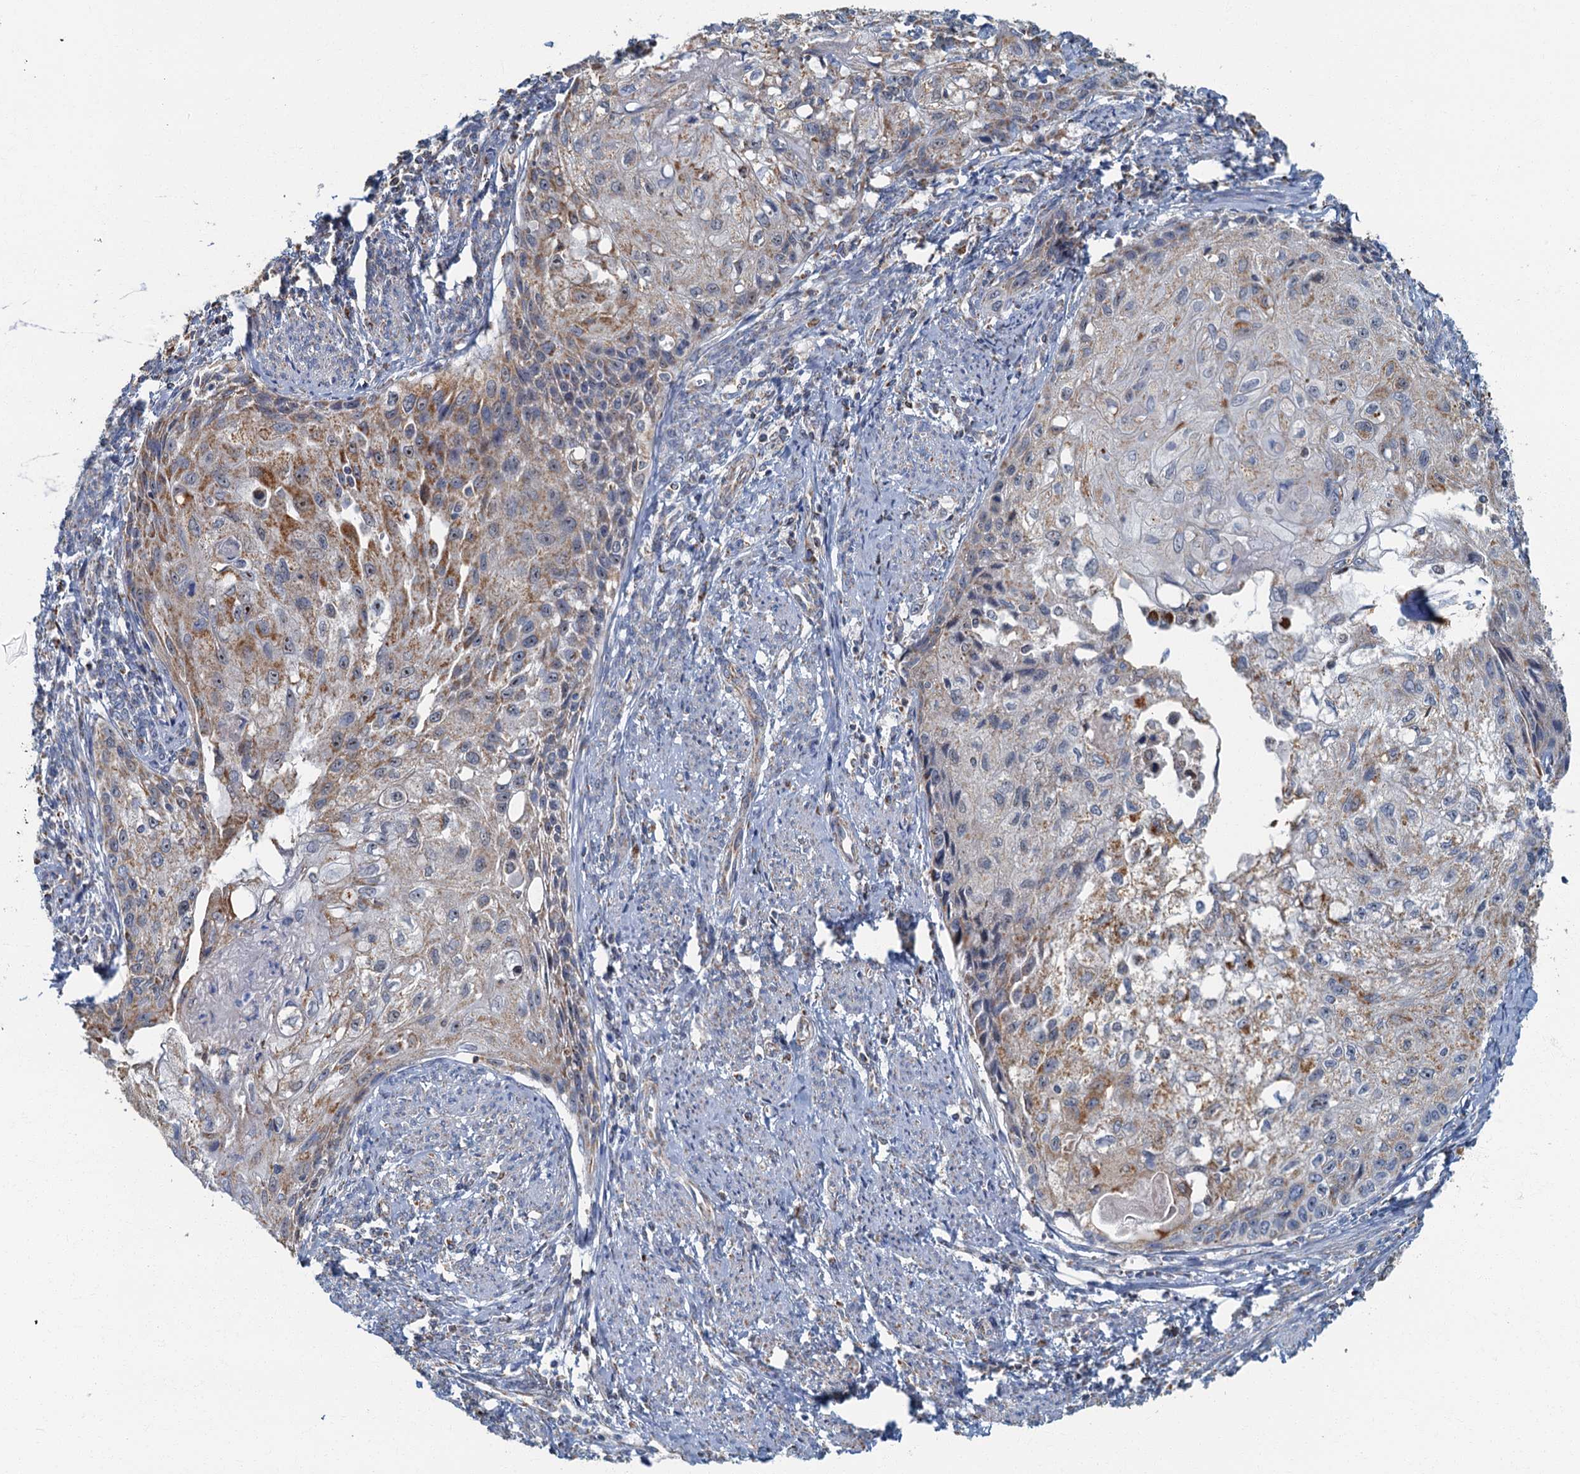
{"staining": {"intensity": "moderate", "quantity": "<25%", "location": "cytoplasmic/membranous"}, "tissue": "cervical cancer", "cell_type": "Tumor cells", "image_type": "cancer", "snomed": [{"axis": "morphology", "description": "Squamous cell carcinoma, NOS"}, {"axis": "topography", "description": "Cervix"}], "caption": "Cervical cancer (squamous cell carcinoma) stained with IHC shows moderate cytoplasmic/membranous staining in about <25% of tumor cells. (DAB (3,3'-diaminobenzidine) = brown stain, brightfield microscopy at high magnification).", "gene": "RAD9B", "patient": {"sex": "female", "age": 67}}